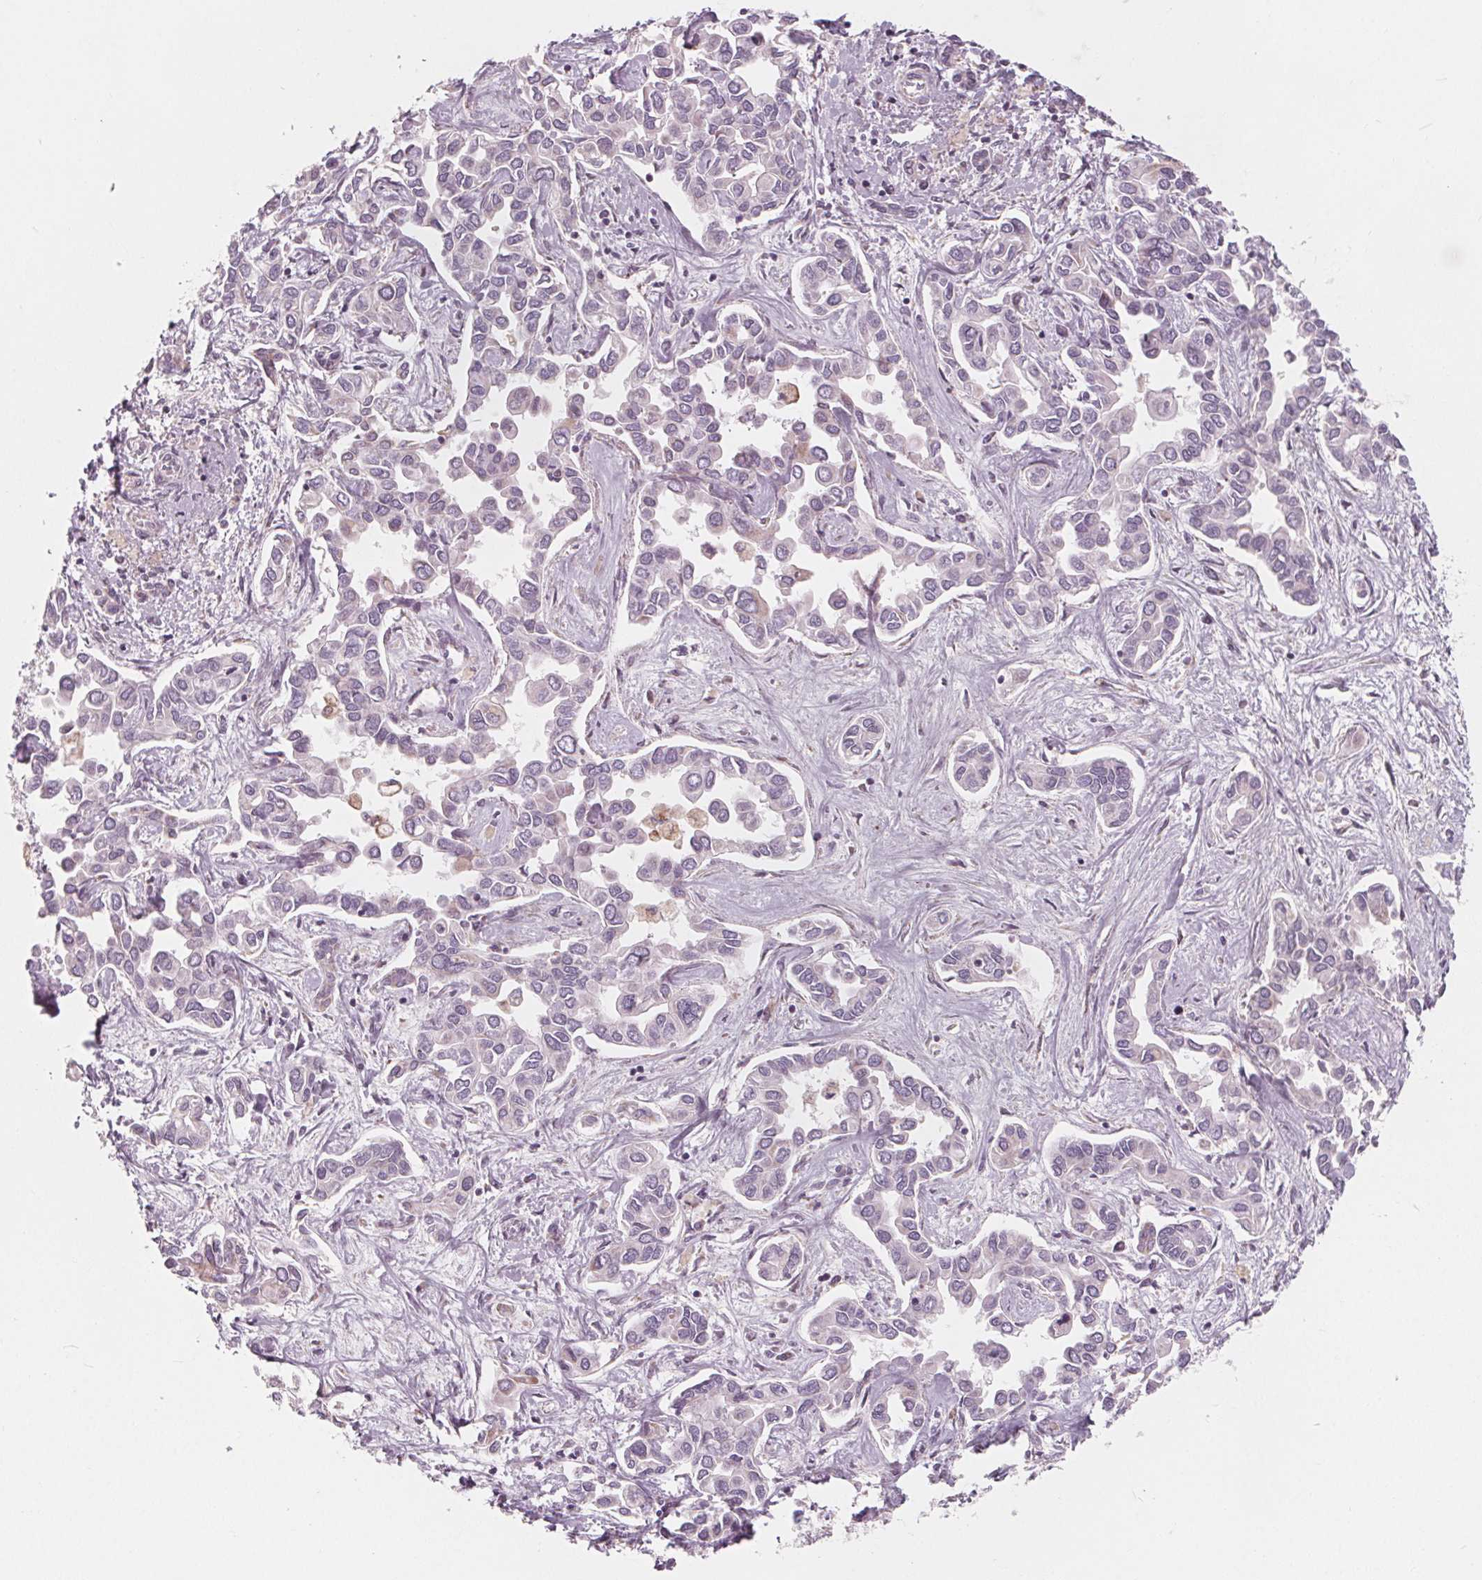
{"staining": {"intensity": "negative", "quantity": "none", "location": "none"}, "tissue": "liver cancer", "cell_type": "Tumor cells", "image_type": "cancer", "snomed": [{"axis": "morphology", "description": "Cholangiocarcinoma"}, {"axis": "topography", "description": "Liver"}], "caption": "Immunohistochemical staining of human liver cancer (cholangiocarcinoma) reveals no significant staining in tumor cells.", "gene": "NUP210L", "patient": {"sex": "female", "age": 64}}